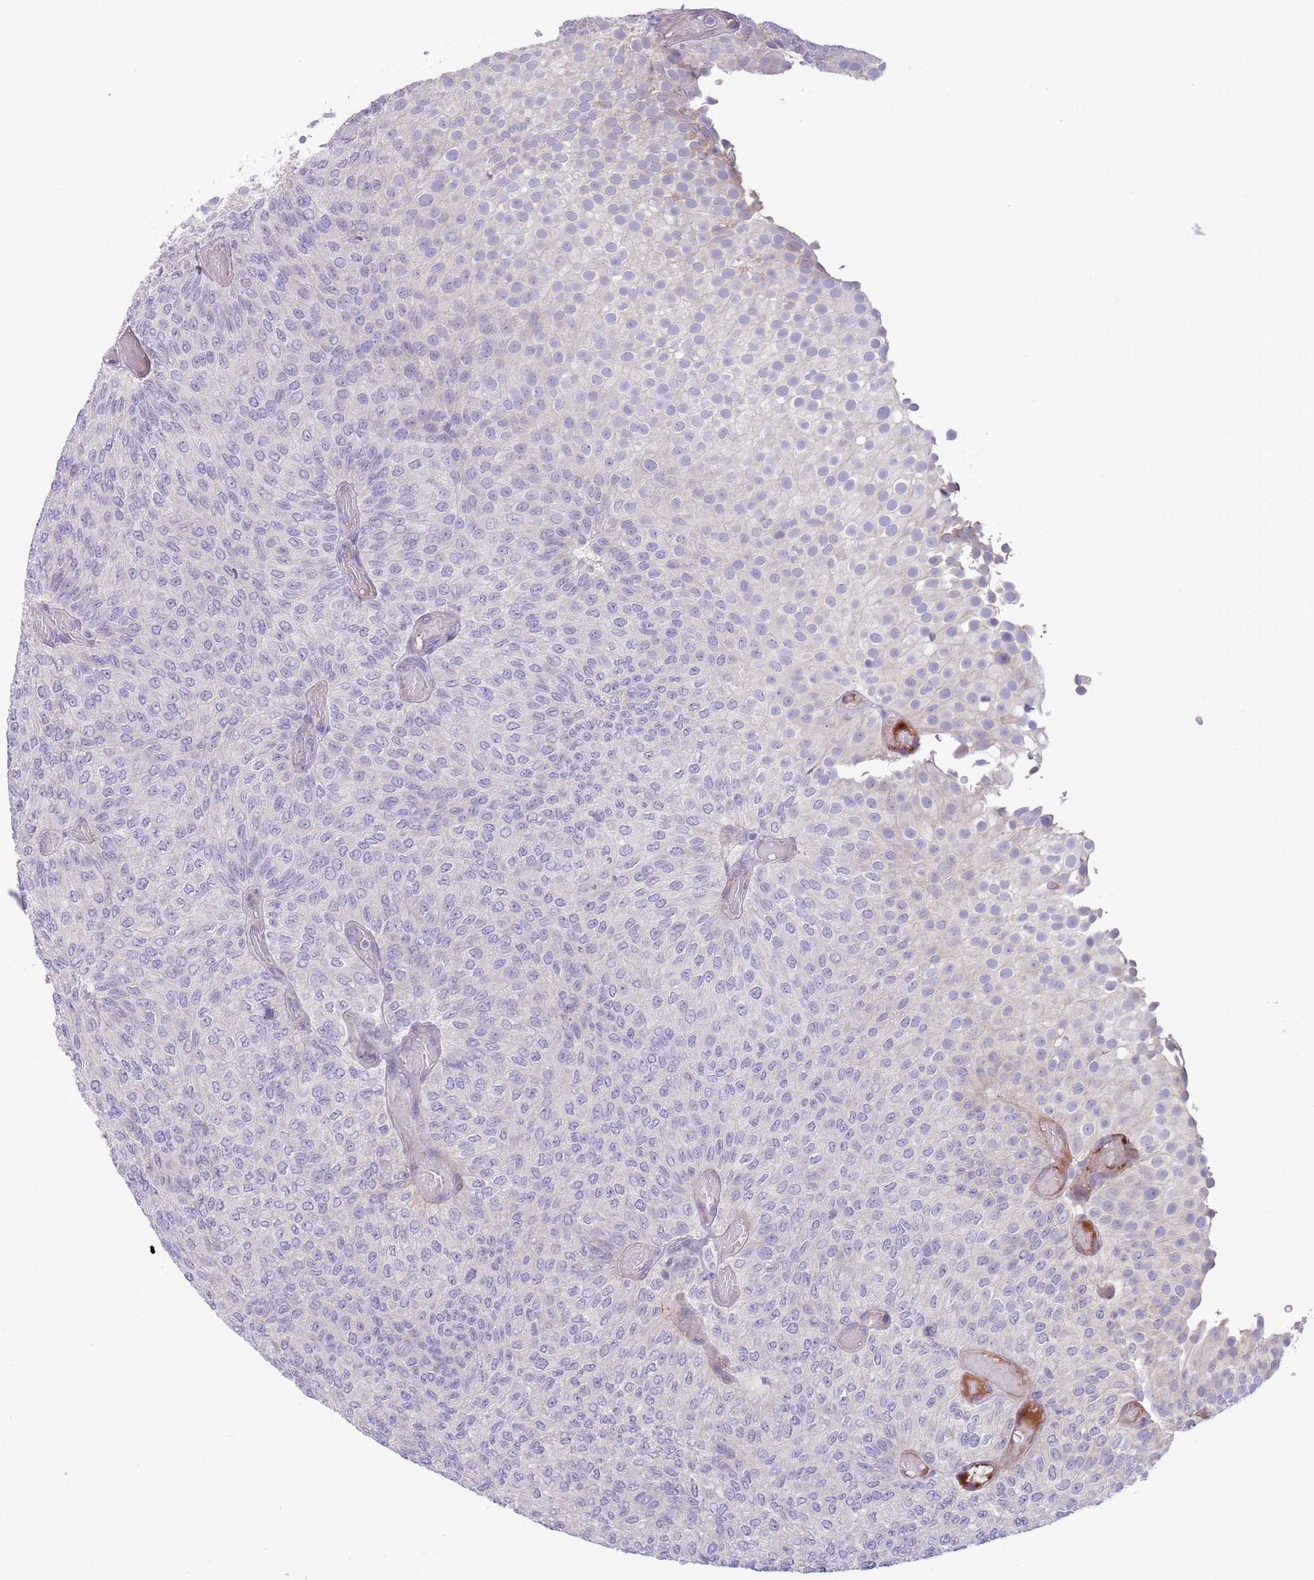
{"staining": {"intensity": "negative", "quantity": "none", "location": "none"}, "tissue": "urothelial cancer", "cell_type": "Tumor cells", "image_type": "cancer", "snomed": [{"axis": "morphology", "description": "Urothelial carcinoma, Low grade"}, {"axis": "topography", "description": "Urinary bladder"}], "caption": "Immunohistochemistry (IHC) micrograph of low-grade urothelial carcinoma stained for a protein (brown), which displays no positivity in tumor cells.", "gene": "CFH", "patient": {"sex": "male", "age": 78}}